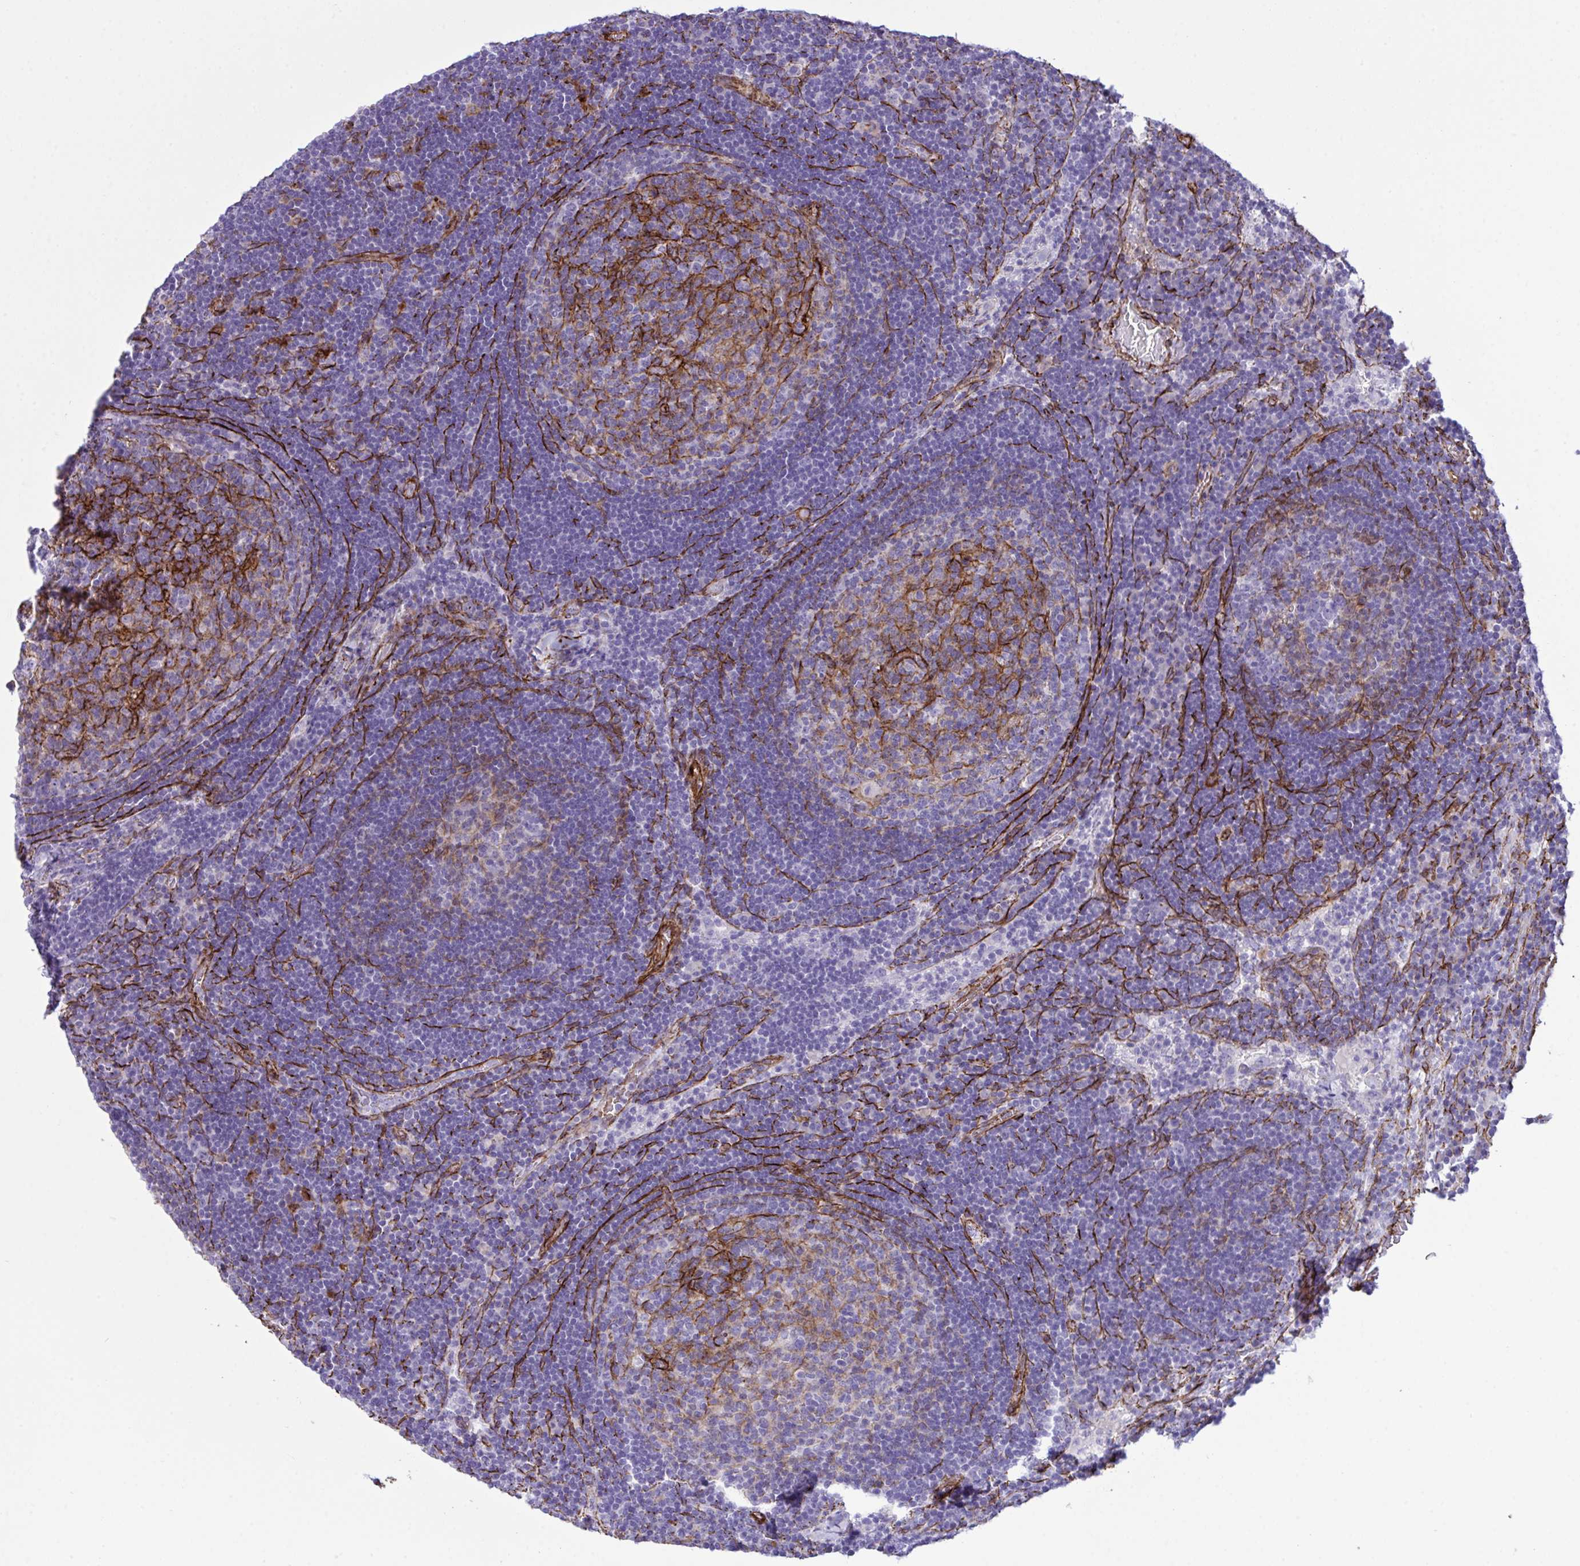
{"staining": {"intensity": "strong", "quantity": "<25%", "location": "cytoplasmic/membranous"}, "tissue": "lymph node", "cell_type": "Germinal center cells", "image_type": "normal", "snomed": [{"axis": "morphology", "description": "Normal tissue, NOS"}, {"axis": "topography", "description": "Lymph node"}], "caption": "Protein staining of normal lymph node reveals strong cytoplasmic/membranous expression in approximately <25% of germinal center cells. (Stains: DAB (3,3'-diaminobenzidine) in brown, nuclei in blue, Microscopy: brightfield microscopy at high magnification).", "gene": "SYNPO2L", "patient": {"sex": "male", "age": 67}}